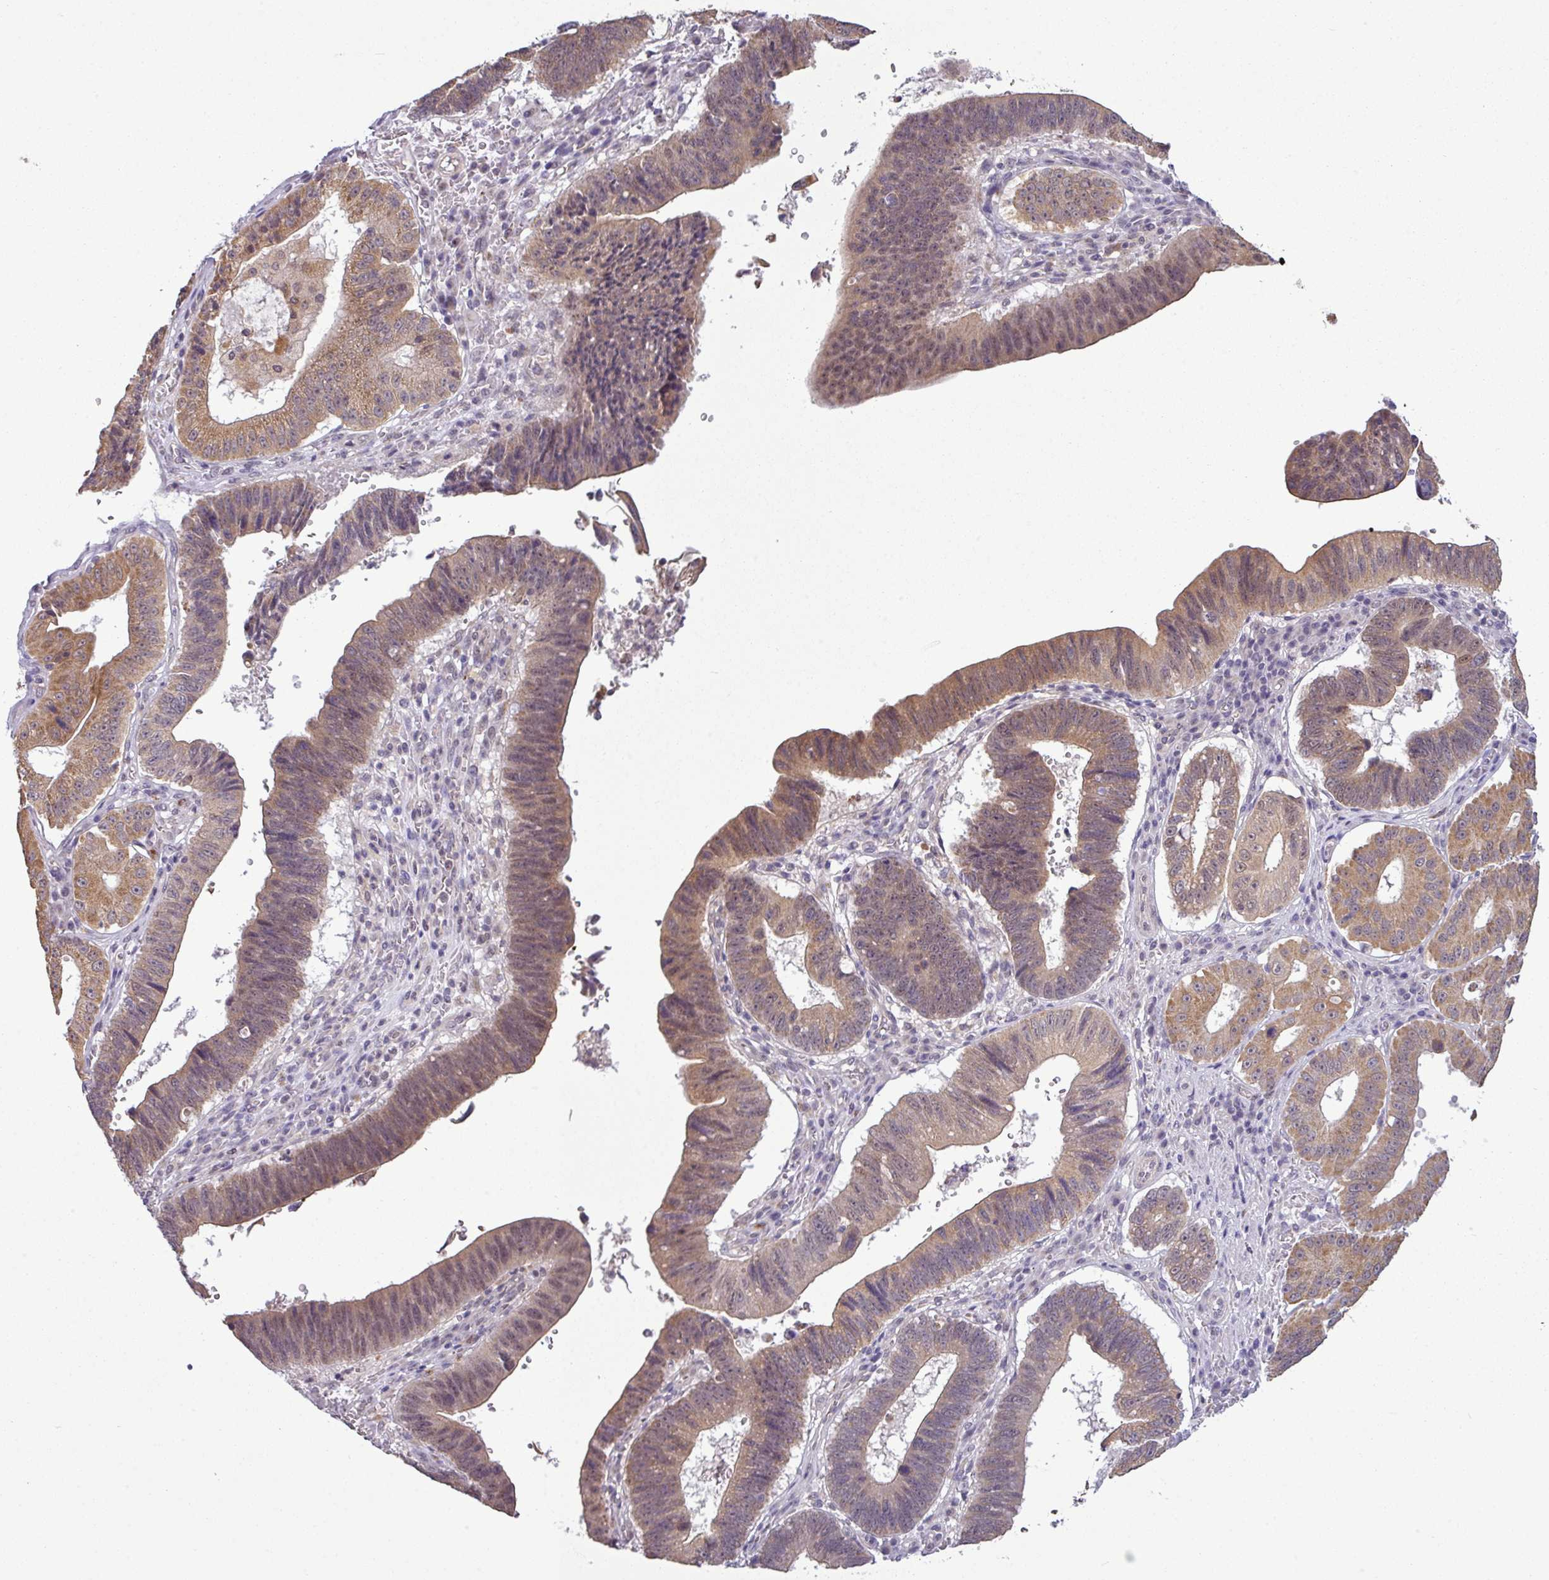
{"staining": {"intensity": "moderate", "quantity": ">75%", "location": "cytoplasmic/membranous,nuclear"}, "tissue": "stomach cancer", "cell_type": "Tumor cells", "image_type": "cancer", "snomed": [{"axis": "morphology", "description": "Adenocarcinoma, NOS"}, {"axis": "topography", "description": "Stomach"}], "caption": "The histopathology image demonstrates immunohistochemical staining of stomach cancer. There is moderate cytoplasmic/membranous and nuclear positivity is present in about >75% of tumor cells. The protein is shown in brown color, while the nuclei are stained blue.", "gene": "ZNF217", "patient": {"sex": "male", "age": 59}}